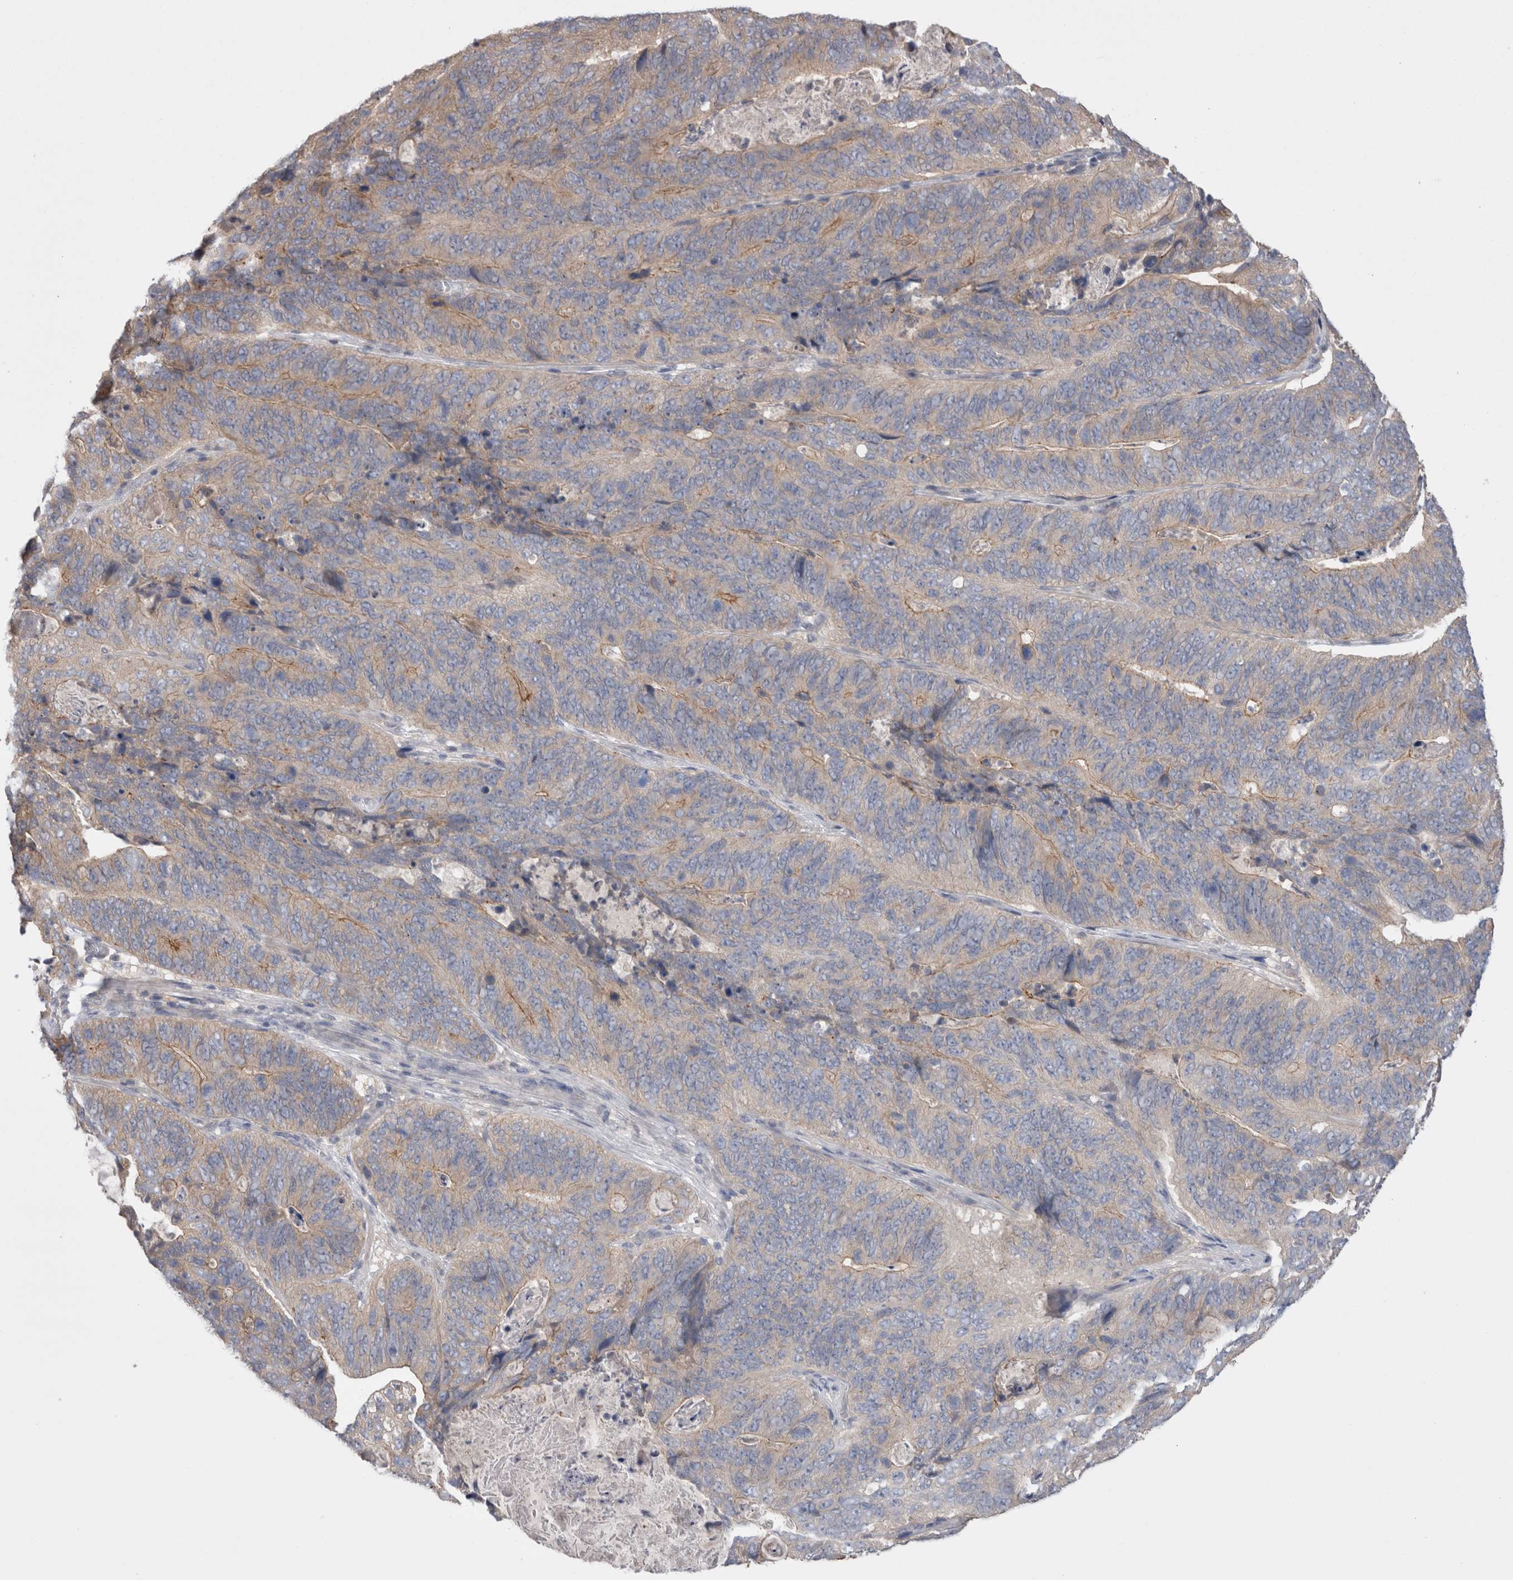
{"staining": {"intensity": "weak", "quantity": "25%-75%", "location": "cytoplasmic/membranous"}, "tissue": "stomach cancer", "cell_type": "Tumor cells", "image_type": "cancer", "snomed": [{"axis": "morphology", "description": "Normal tissue, NOS"}, {"axis": "morphology", "description": "Adenocarcinoma, NOS"}, {"axis": "topography", "description": "Stomach"}], "caption": "Tumor cells reveal low levels of weak cytoplasmic/membranous positivity in approximately 25%-75% of cells in human adenocarcinoma (stomach).", "gene": "OTOR", "patient": {"sex": "female", "age": 89}}